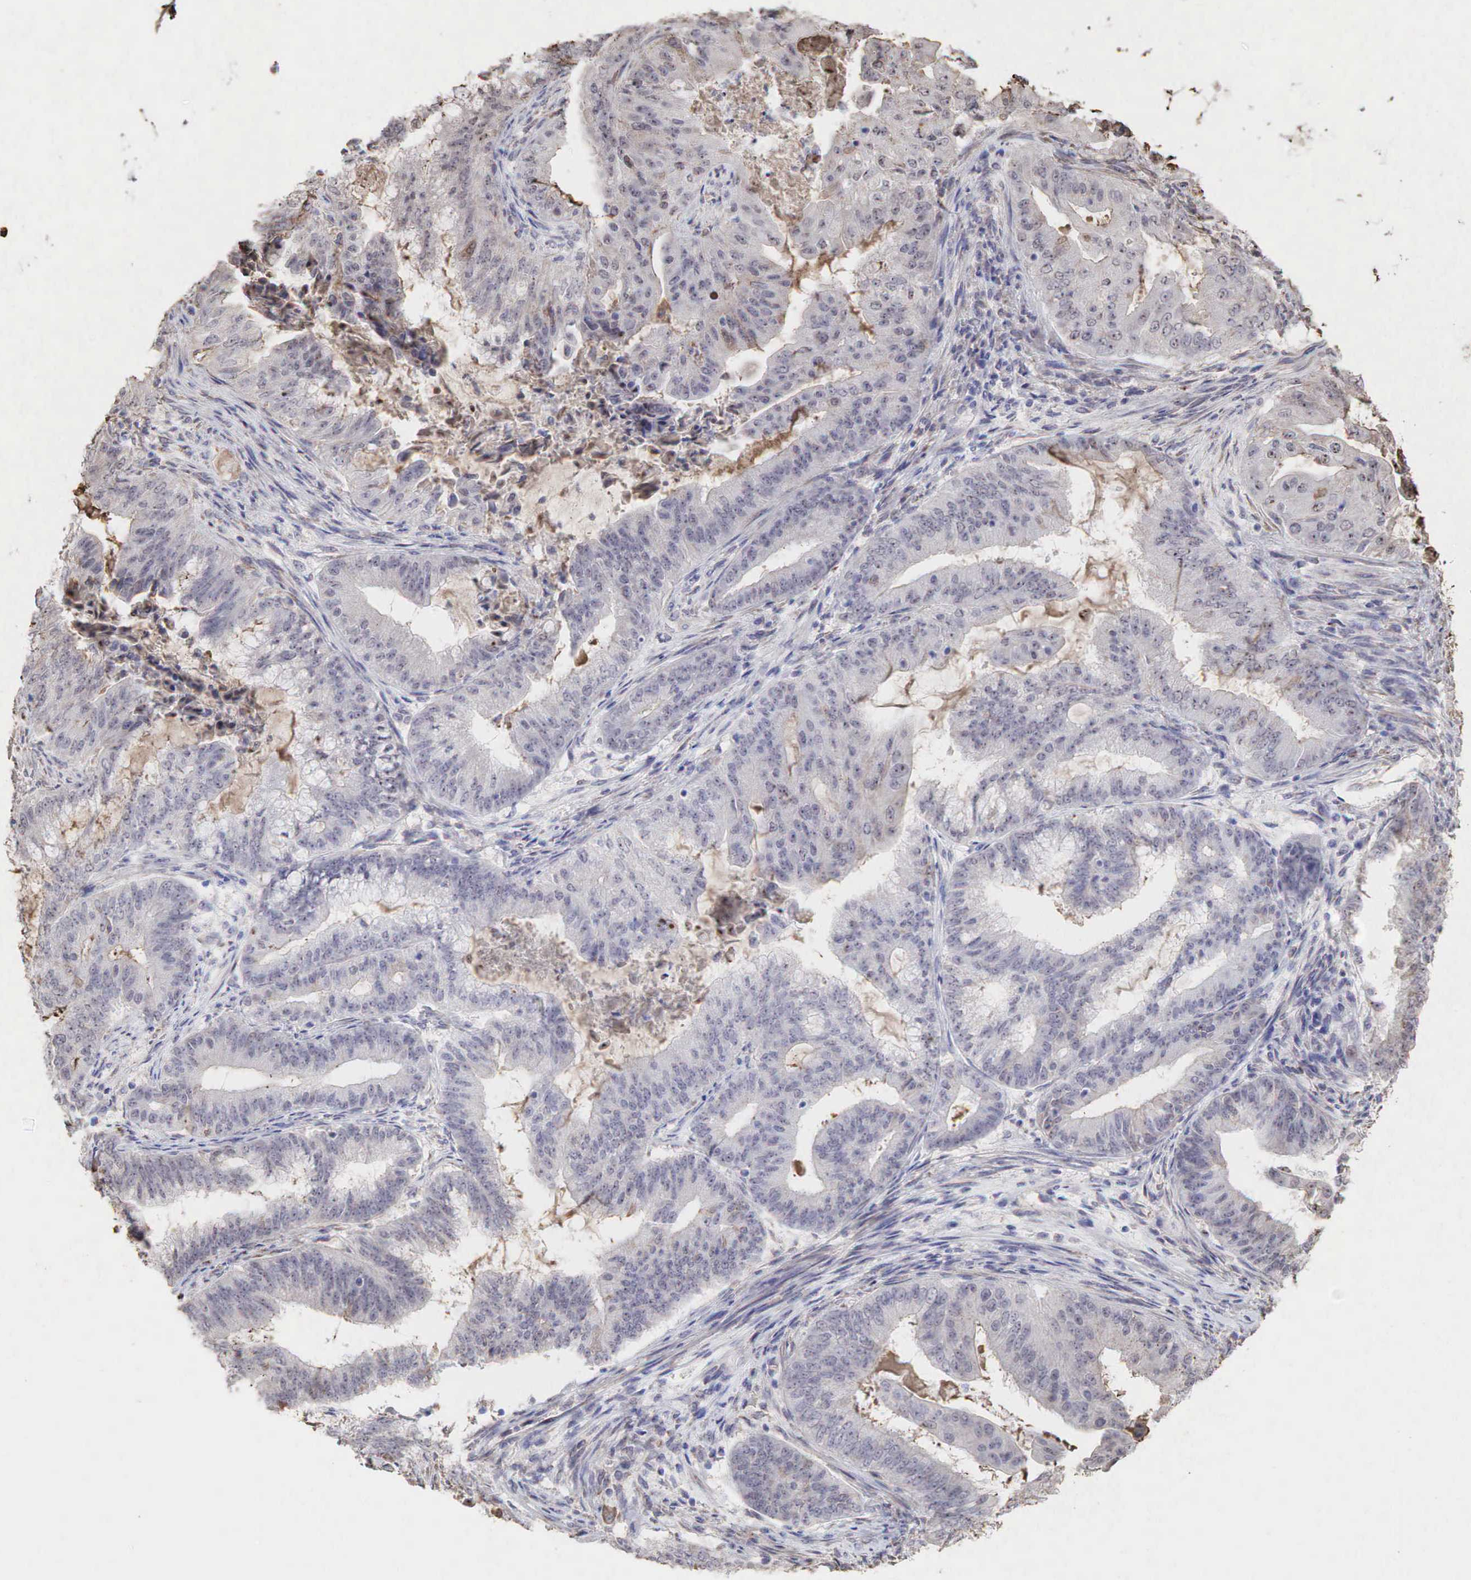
{"staining": {"intensity": "moderate", "quantity": ">75%", "location": "none"}, "tissue": "endometrial cancer", "cell_type": "Tumor cells", "image_type": "cancer", "snomed": [{"axis": "morphology", "description": "Adenocarcinoma, NOS"}, {"axis": "topography", "description": "Endometrium"}], "caption": "Endometrial adenocarcinoma stained with IHC reveals moderate None staining in approximately >75% of tumor cells.", "gene": "DKC1", "patient": {"sex": "female", "age": 63}}